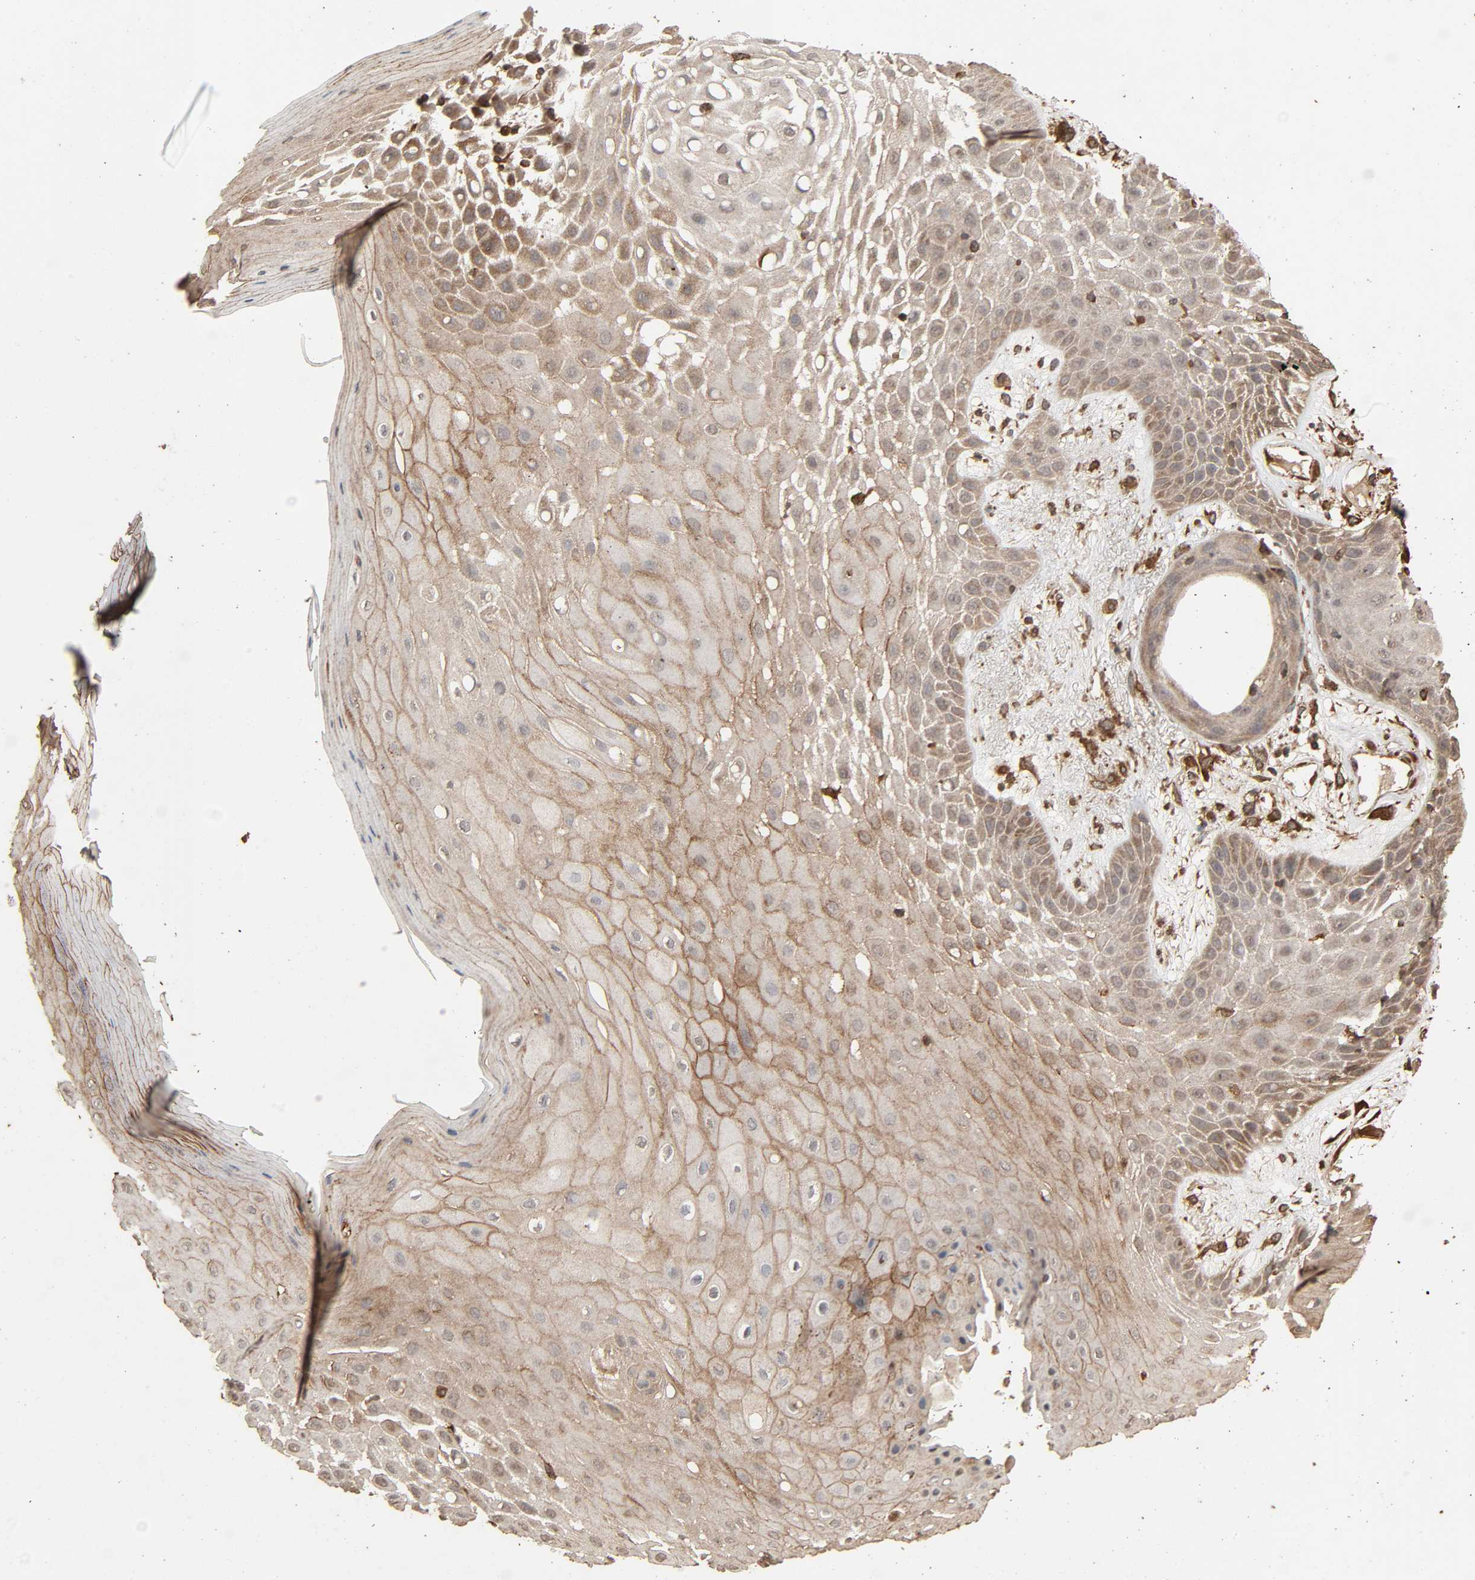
{"staining": {"intensity": "weak", "quantity": ">75%", "location": "cytoplasmic/membranous"}, "tissue": "skin cancer", "cell_type": "Tumor cells", "image_type": "cancer", "snomed": [{"axis": "morphology", "description": "Squamous cell carcinoma, NOS"}, {"axis": "topography", "description": "Skin"}], "caption": "Immunohistochemical staining of skin squamous cell carcinoma demonstrates low levels of weak cytoplasmic/membranous protein staining in about >75% of tumor cells.", "gene": "RPS6KA6", "patient": {"sex": "male", "age": 65}}